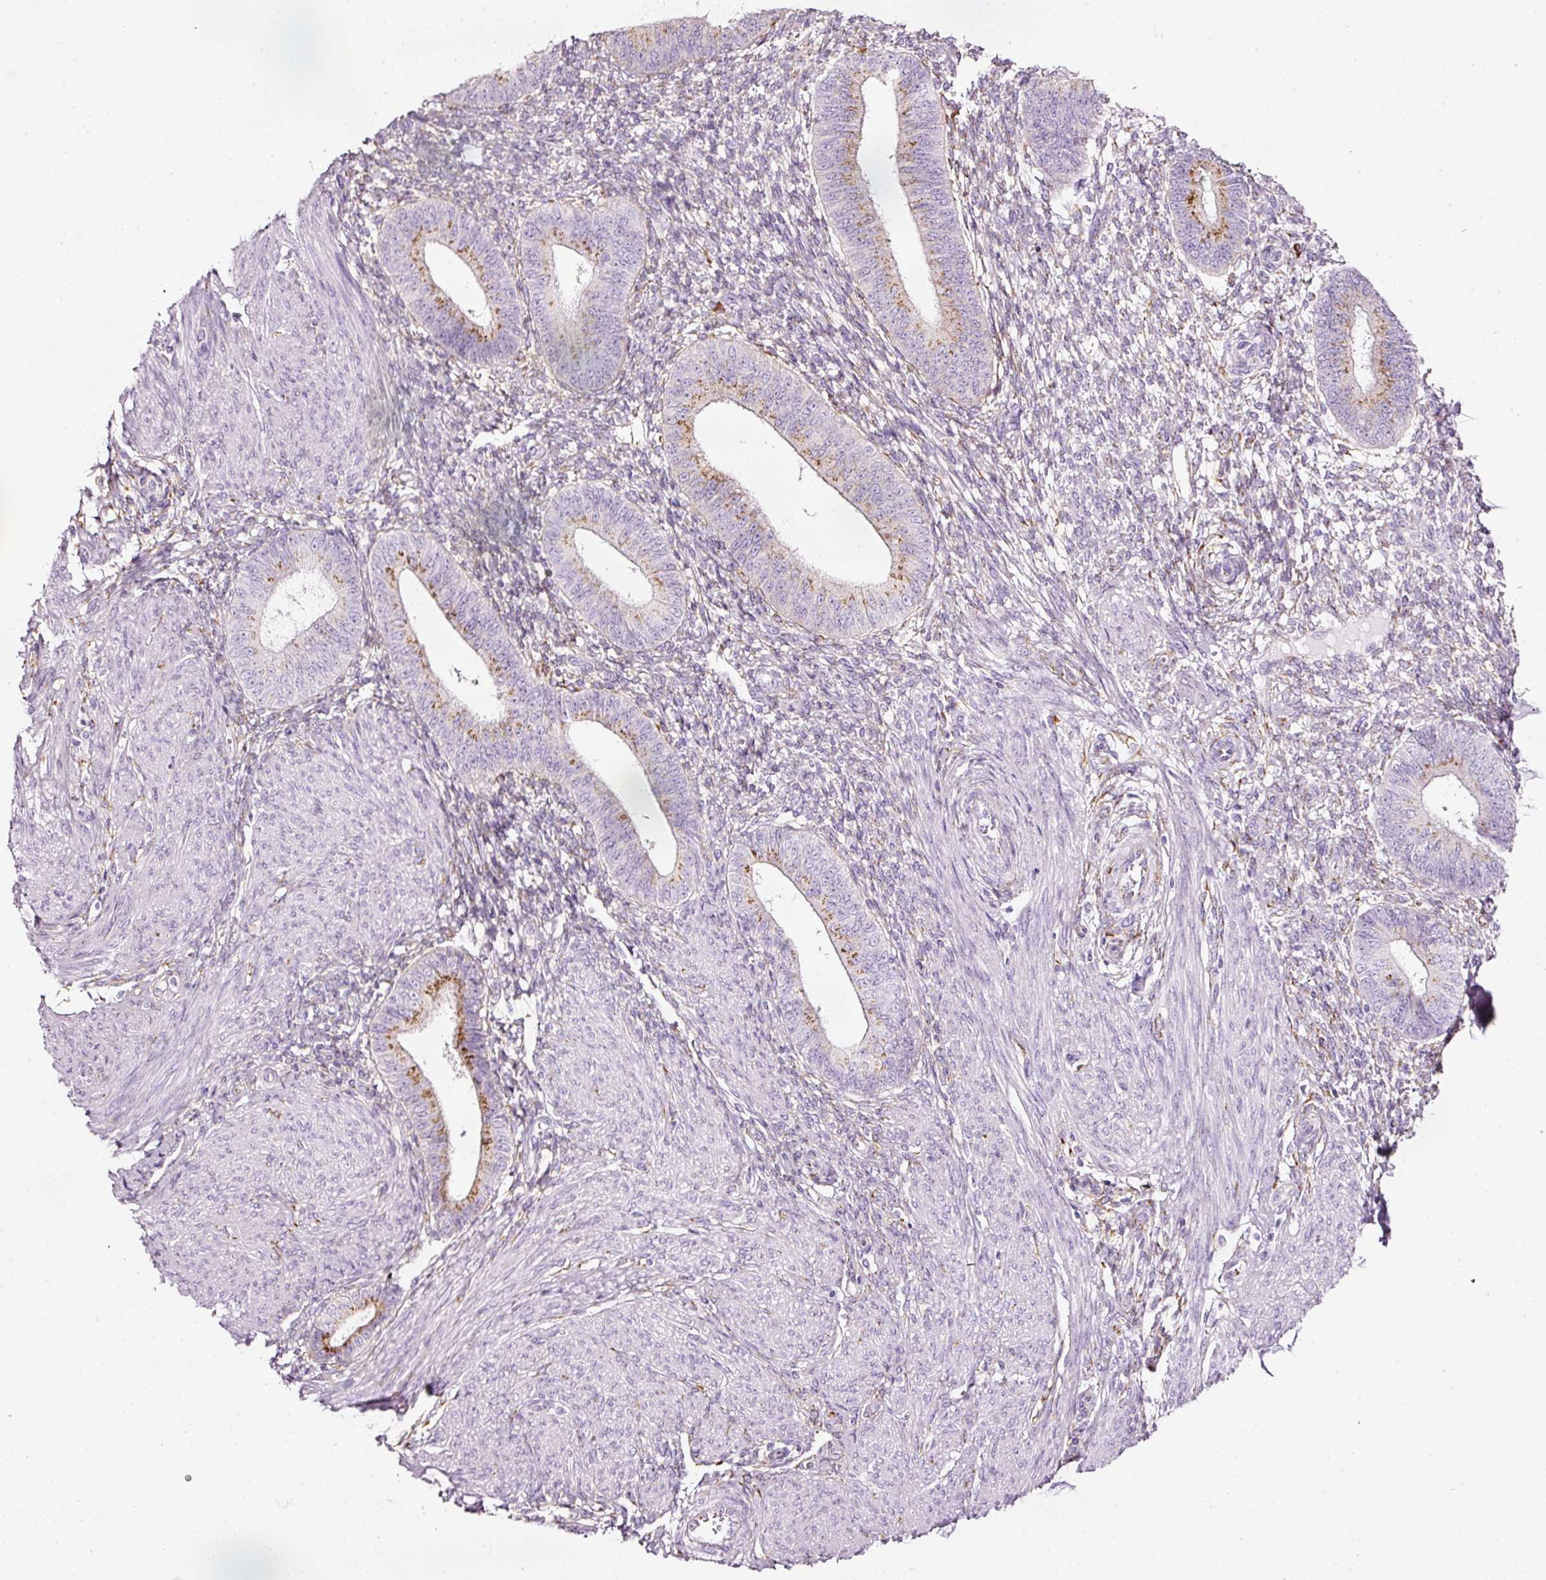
{"staining": {"intensity": "negative", "quantity": "none", "location": "none"}, "tissue": "endometrium", "cell_type": "Cells in endometrial stroma", "image_type": "normal", "snomed": [{"axis": "morphology", "description": "Normal tissue, NOS"}, {"axis": "topography", "description": "Endometrium"}], "caption": "A high-resolution histopathology image shows immunohistochemistry (IHC) staining of unremarkable endometrium, which demonstrates no significant positivity in cells in endometrial stroma. (DAB (3,3'-diaminobenzidine) IHC visualized using brightfield microscopy, high magnification).", "gene": "SDF4", "patient": {"sex": "female", "age": 49}}